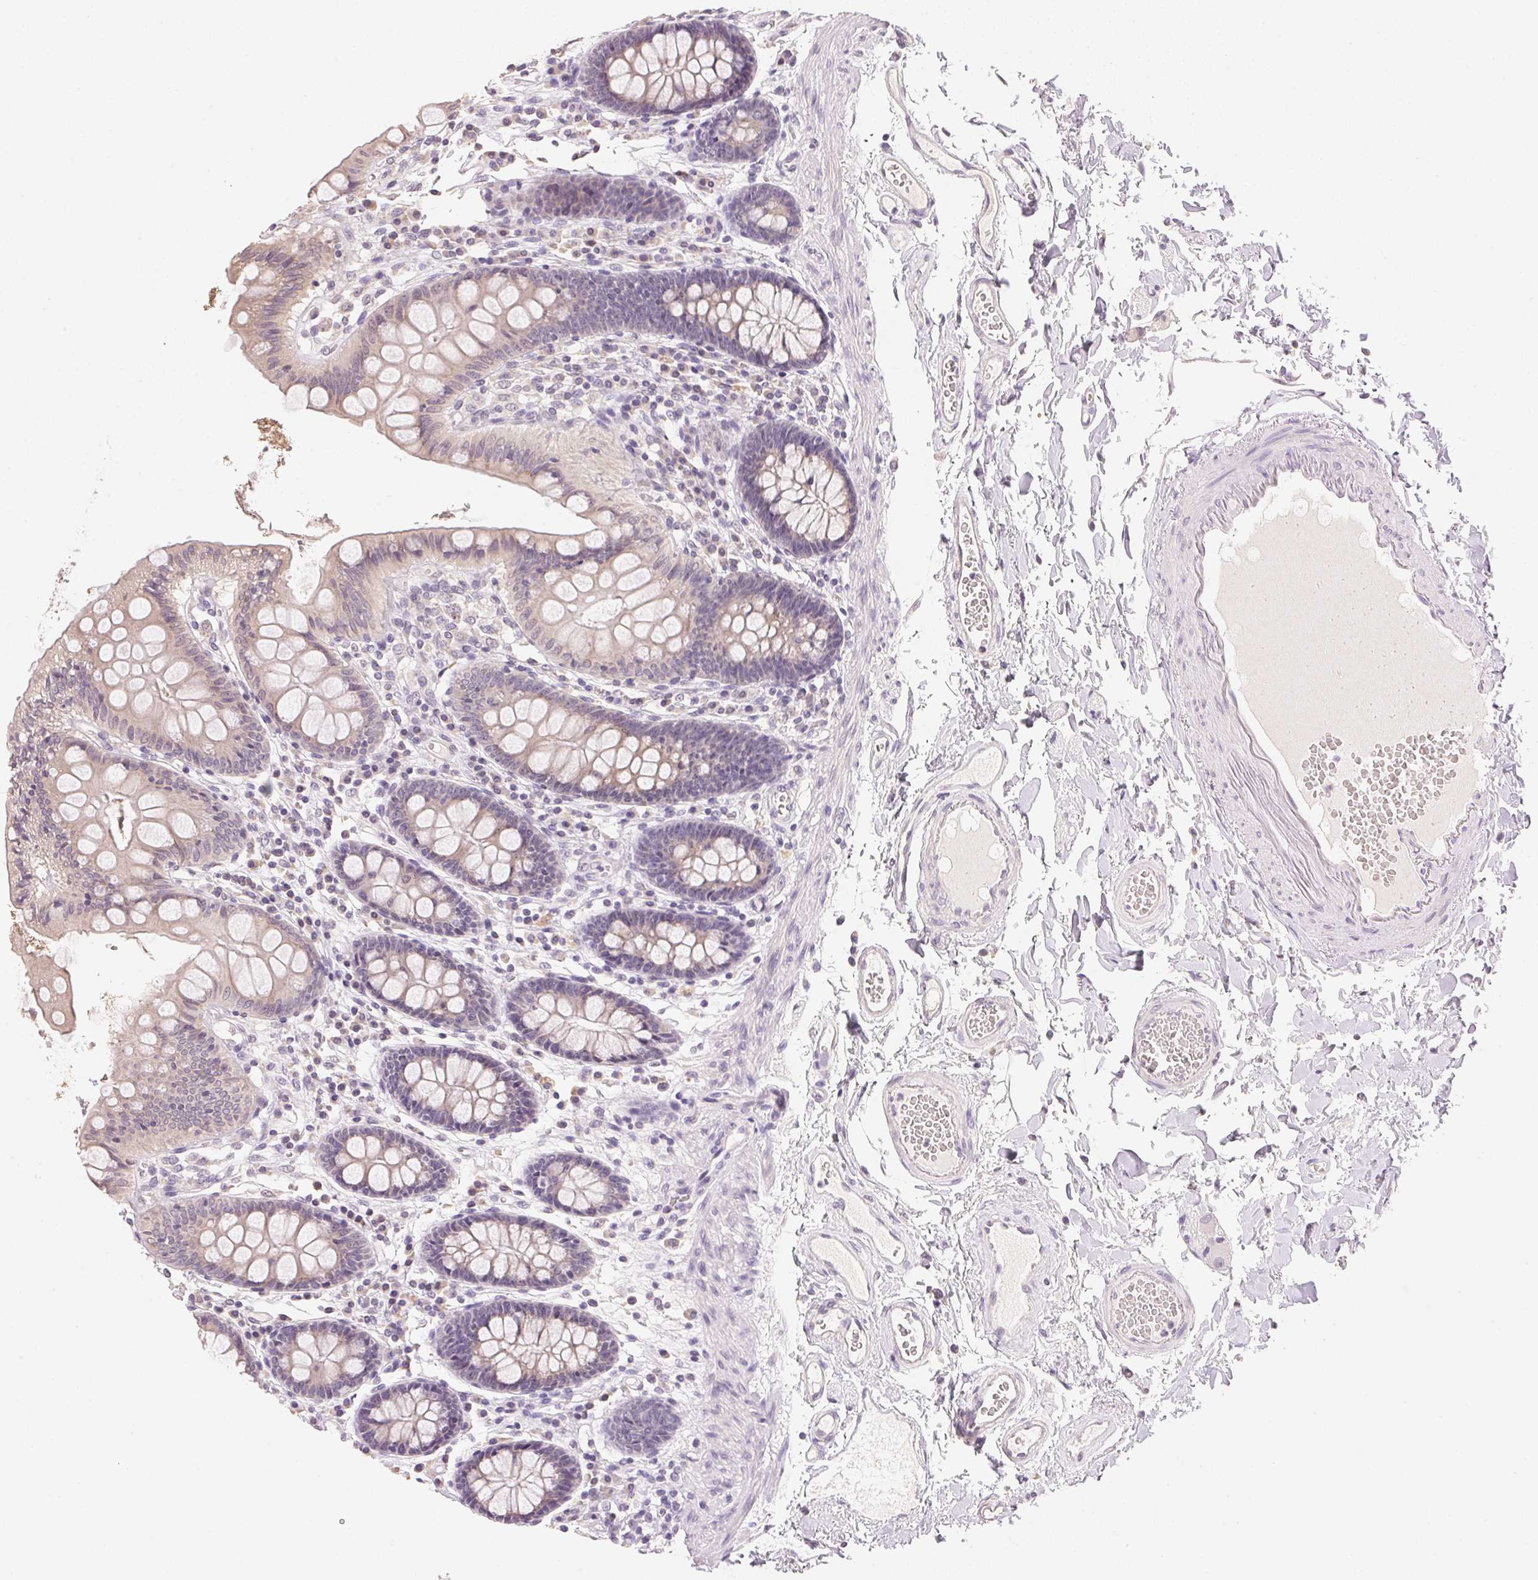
{"staining": {"intensity": "negative", "quantity": "none", "location": "none"}, "tissue": "colon", "cell_type": "Endothelial cells", "image_type": "normal", "snomed": [{"axis": "morphology", "description": "Normal tissue, NOS"}, {"axis": "topography", "description": "Colon"}], "caption": "Immunohistochemistry (IHC) micrograph of unremarkable human colon stained for a protein (brown), which displays no expression in endothelial cells. (DAB IHC with hematoxylin counter stain).", "gene": "DHCR24", "patient": {"sex": "male", "age": 84}}